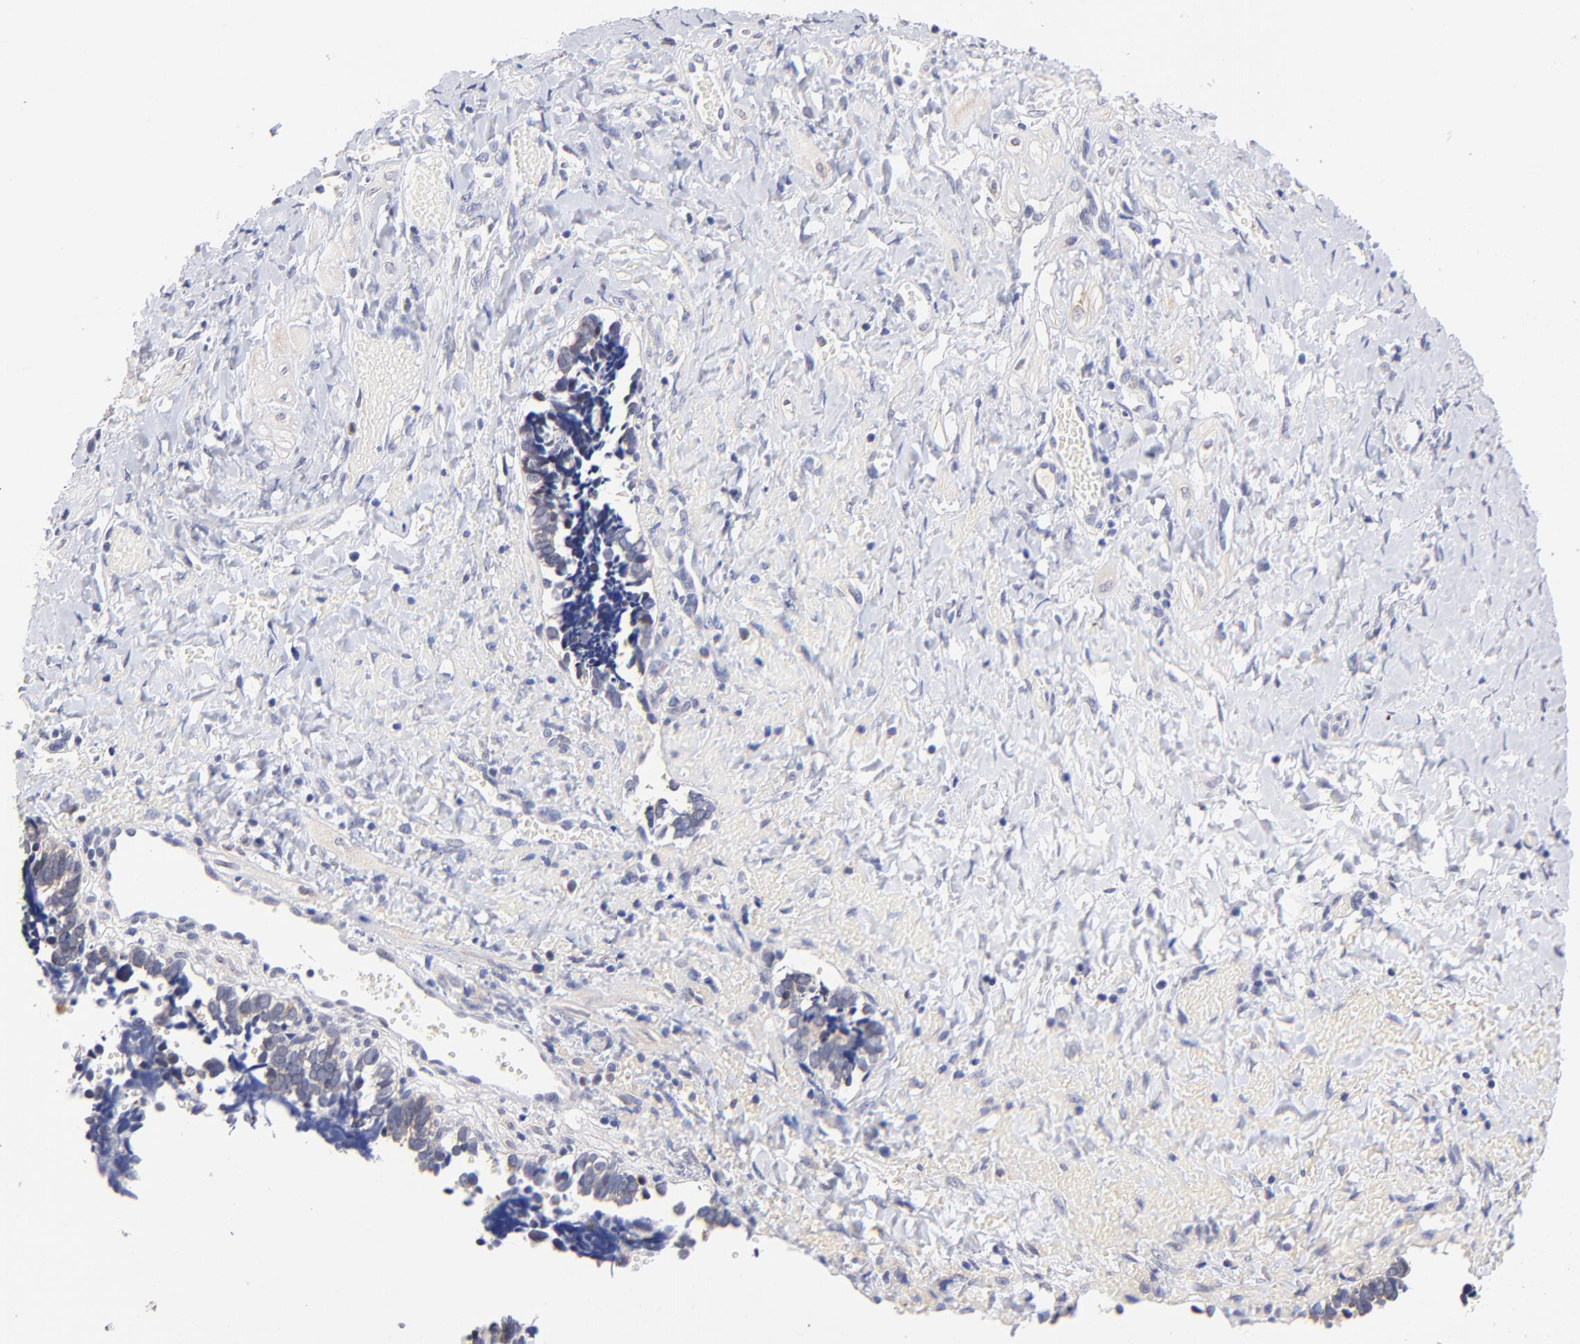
{"staining": {"intensity": "weak", "quantity": "25%-75%", "location": "cytoplasmic/membranous"}, "tissue": "ovarian cancer", "cell_type": "Tumor cells", "image_type": "cancer", "snomed": [{"axis": "morphology", "description": "Cystadenocarcinoma, serous, NOS"}, {"axis": "topography", "description": "Ovary"}], "caption": "Immunohistochemical staining of human serous cystadenocarcinoma (ovarian) displays low levels of weak cytoplasmic/membranous staining in about 25%-75% of tumor cells. The staining was performed using DAB (3,3'-diaminobenzidine), with brown indicating positive protein expression. Nuclei are stained blue with hematoxylin.", "gene": "ZNF155", "patient": {"sex": "female", "age": 77}}